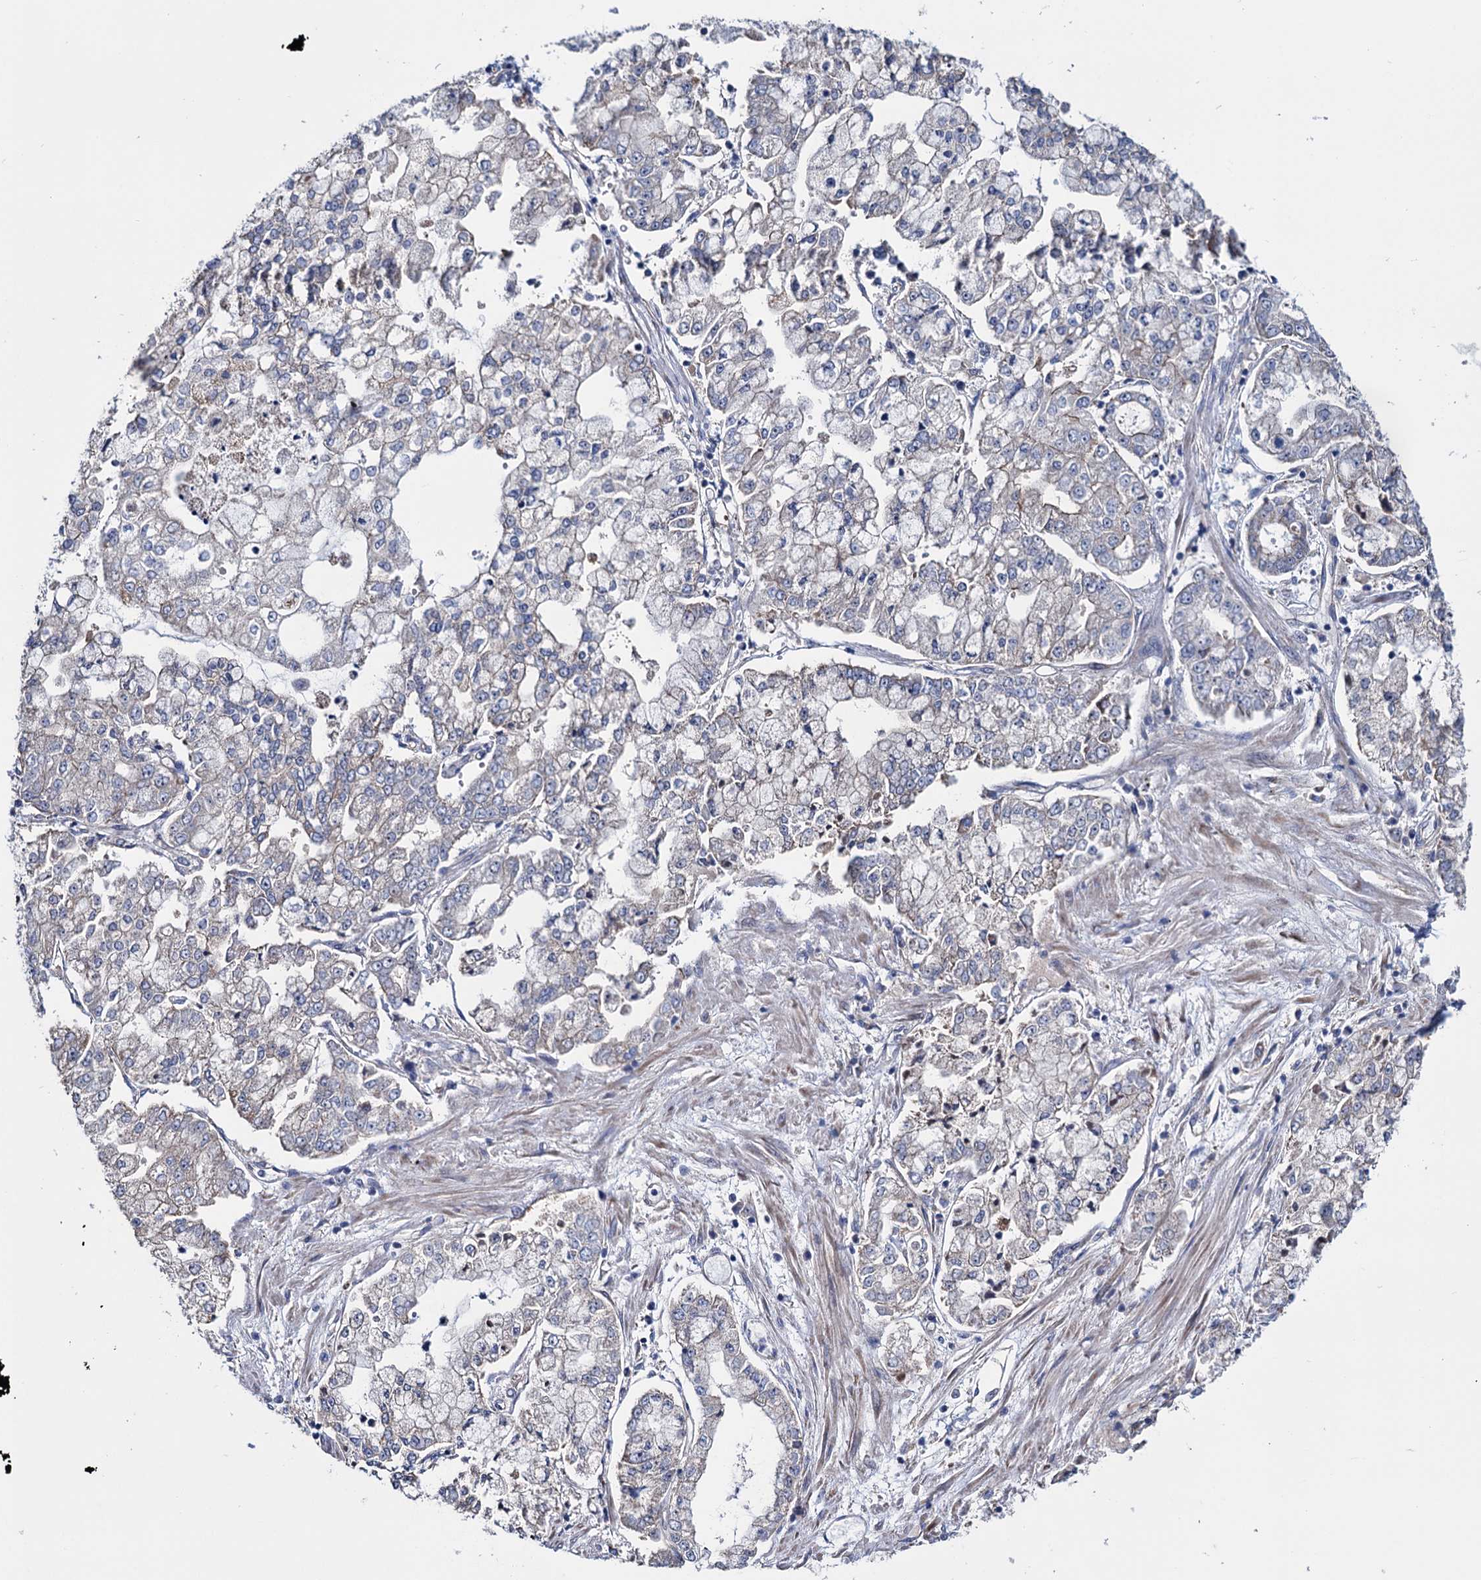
{"staining": {"intensity": "negative", "quantity": "none", "location": "none"}, "tissue": "stomach cancer", "cell_type": "Tumor cells", "image_type": "cancer", "snomed": [{"axis": "morphology", "description": "Adenocarcinoma, NOS"}, {"axis": "topography", "description": "Stomach"}], "caption": "Photomicrograph shows no protein positivity in tumor cells of stomach cancer tissue.", "gene": "EYA4", "patient": {"sex": "male", "age": 76}}